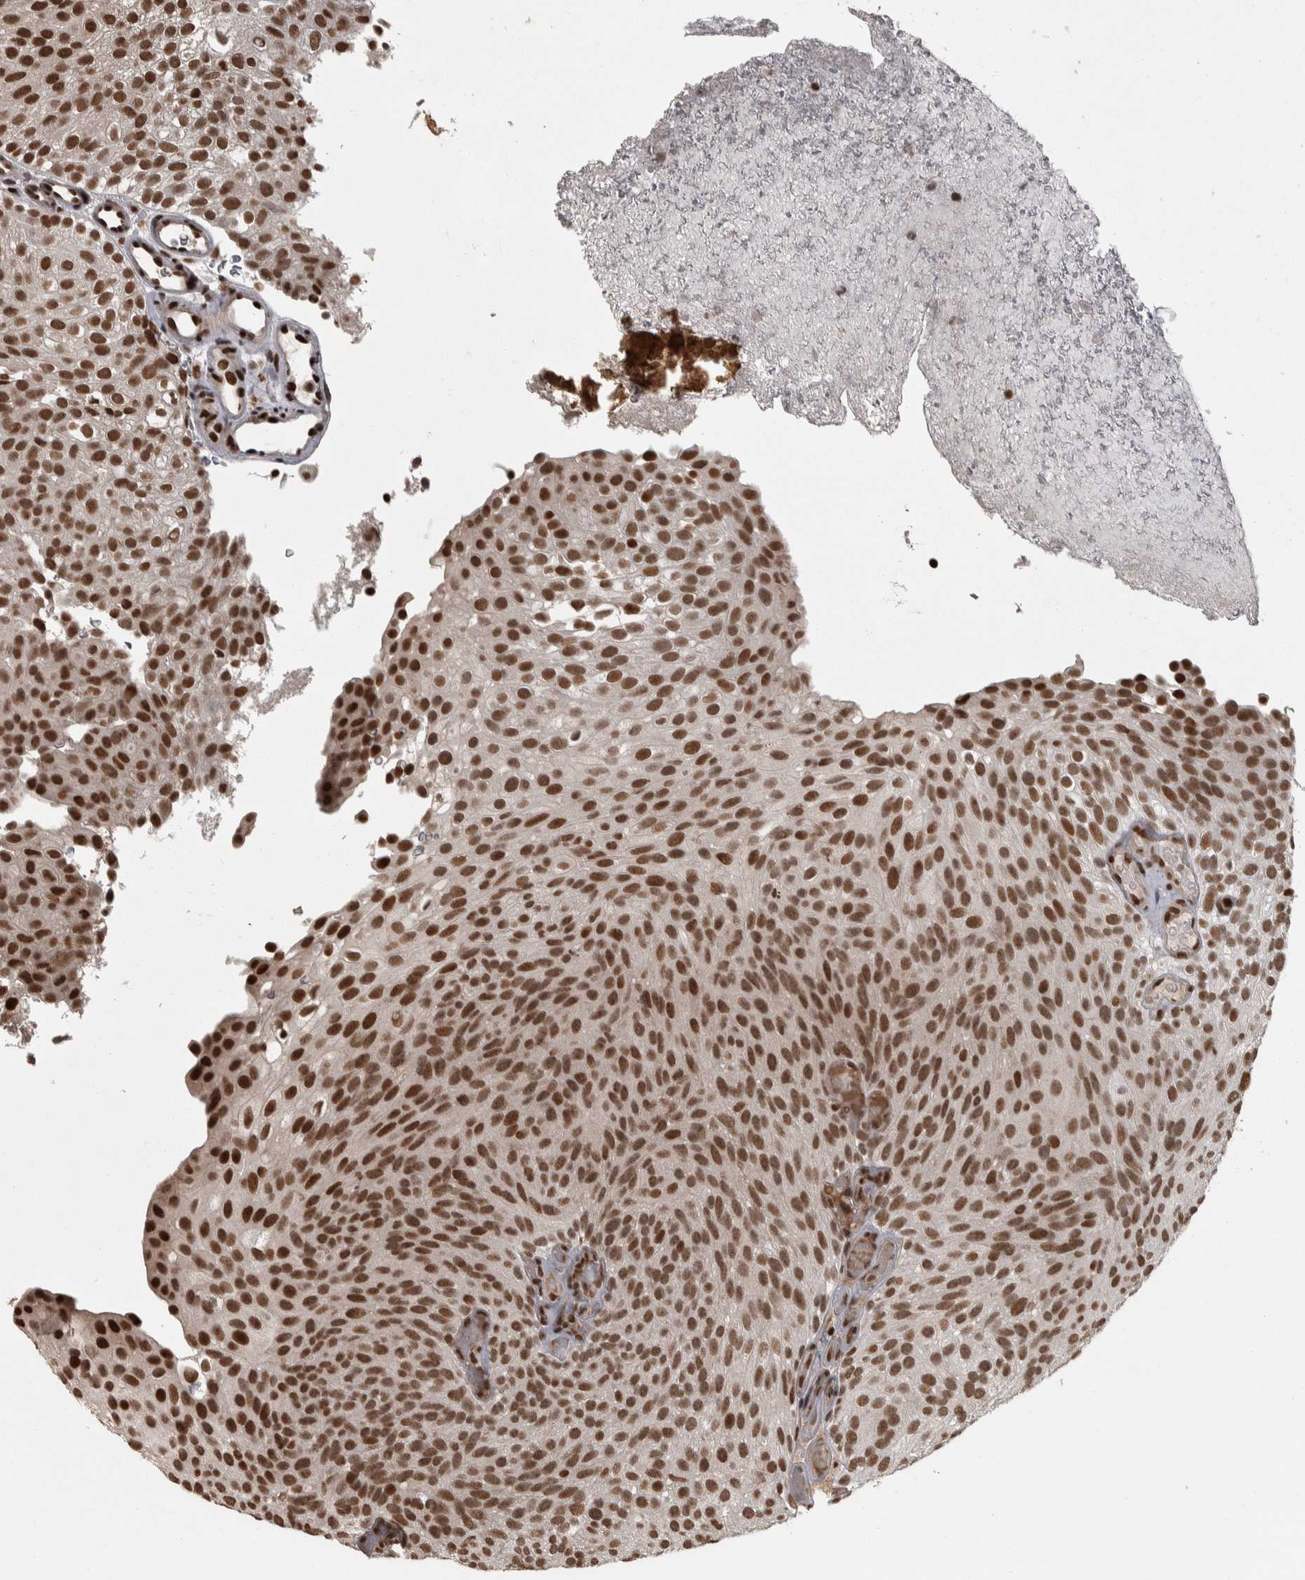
{"staining": {"intensity": "strong", "quantity": ">75%", "location": "nuclear"}, "tissue": "urothelial cancer", "cell_type": "Tumor cells", "image_type": "cancer", "snomed": [{"axis": "morphology", "description": "Urothelial carcinoma, Low grade"}, {"axis": "topography", "description": "Urinary bladder"}], "caption": "Immunohistochemical staining of human urothelial cancer exhibits high levels of strong nuclear protein expression in approximately >75% of tumor cells.", "gene": "ZFHX4", "patient": {"sex": "male", "age": 78}}